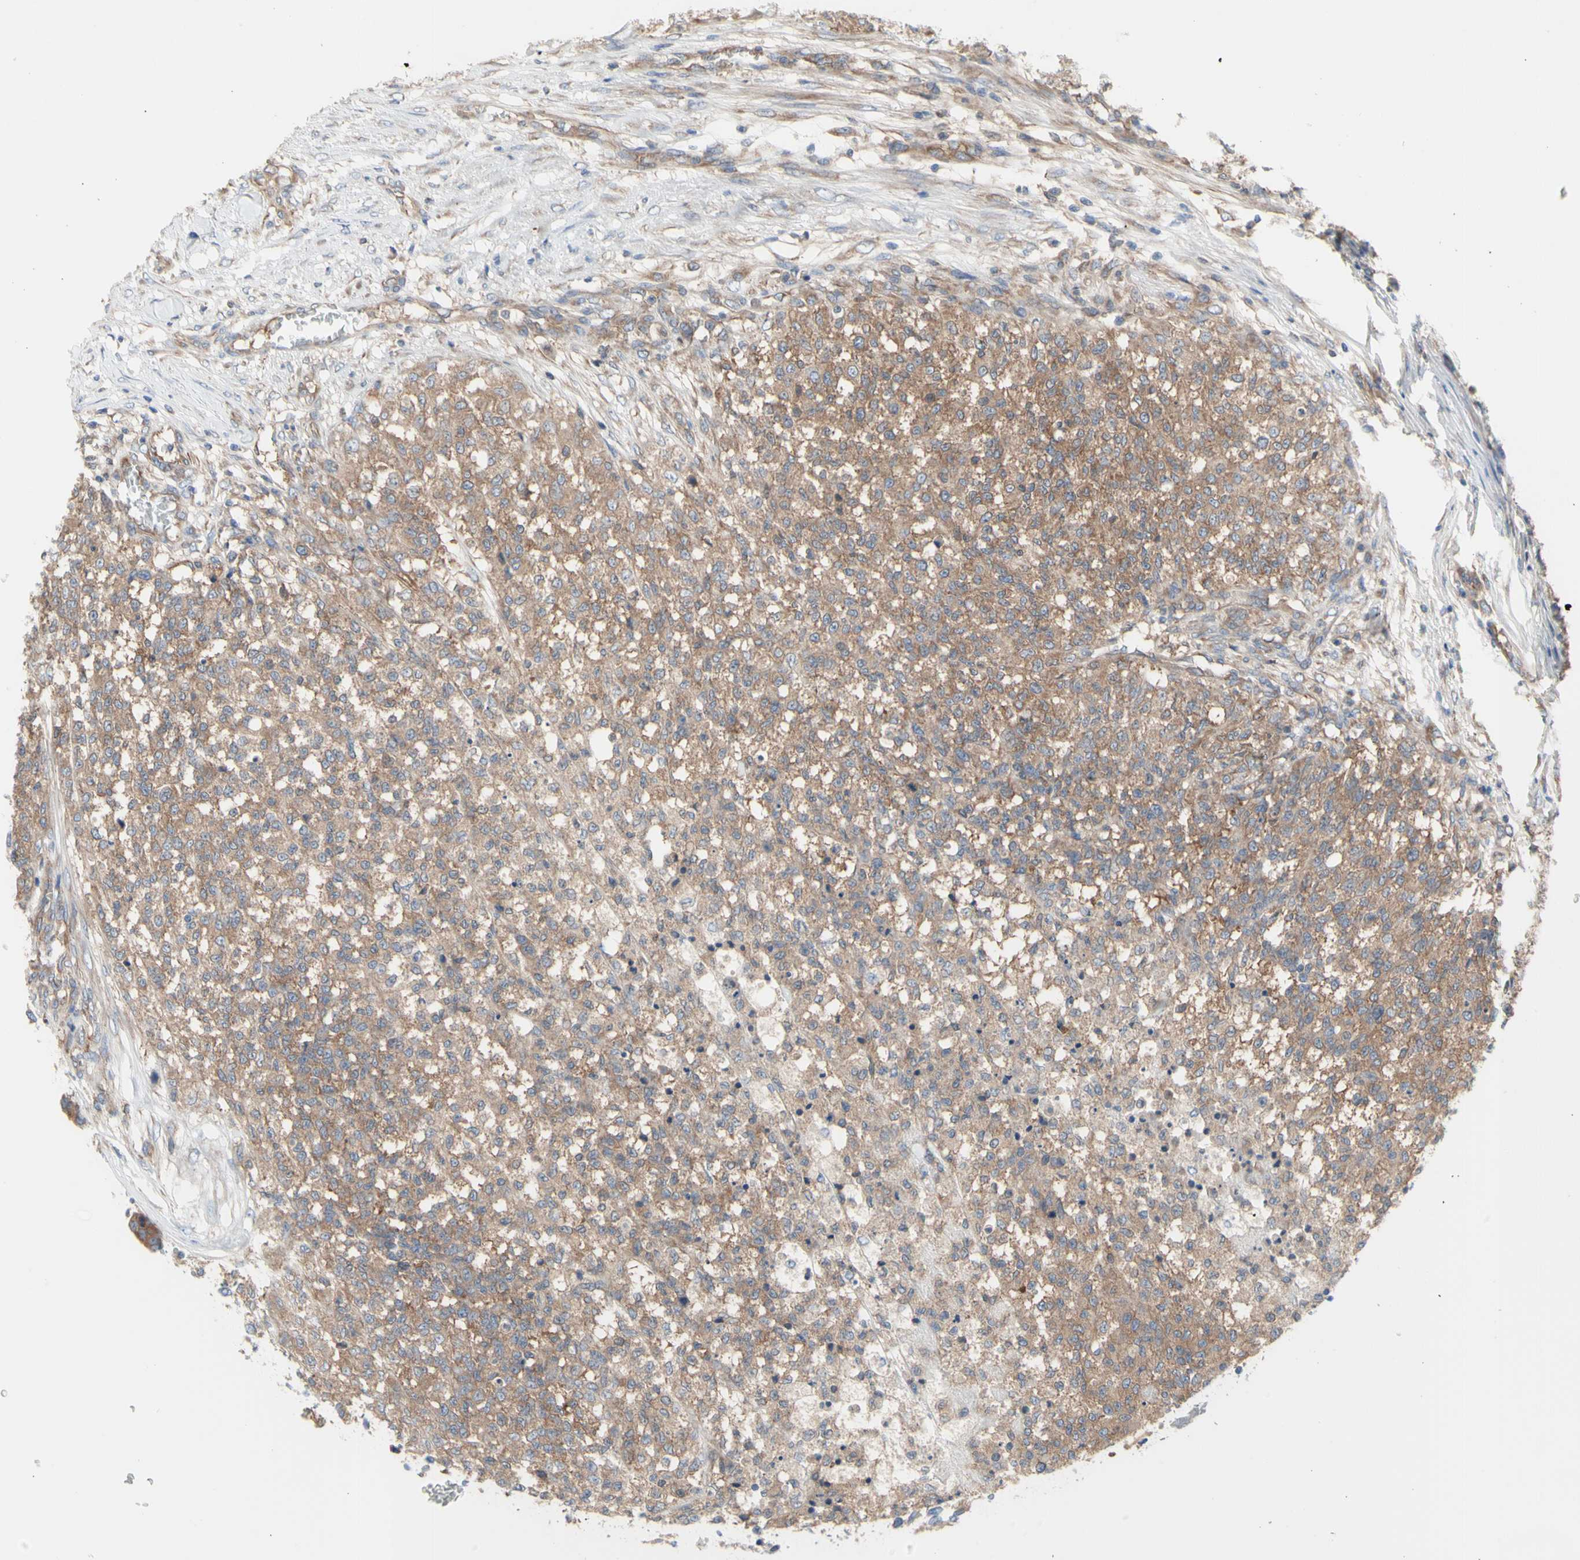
{"staining": {"intensity": "moderate", "quantity": "25%-75%", "location": "cytoplasmic/membranous"}, "tissue": "testis cancer", "cell_type": "Tumor cells", "image_type": "cancer", "snomed": [{"axis": "morphology", "description": "Seminoma, NOS"}, {"axis": "topography", "description": "Testis"}], "caption": "DAB immunohistochemical staining of testis cancer reveals moderate cytoplasmic/membranous protein positivity in about 25%-75% of tumor cells.", "gene": "KLC1", "patient": {"sex": "male", "age": 59}}